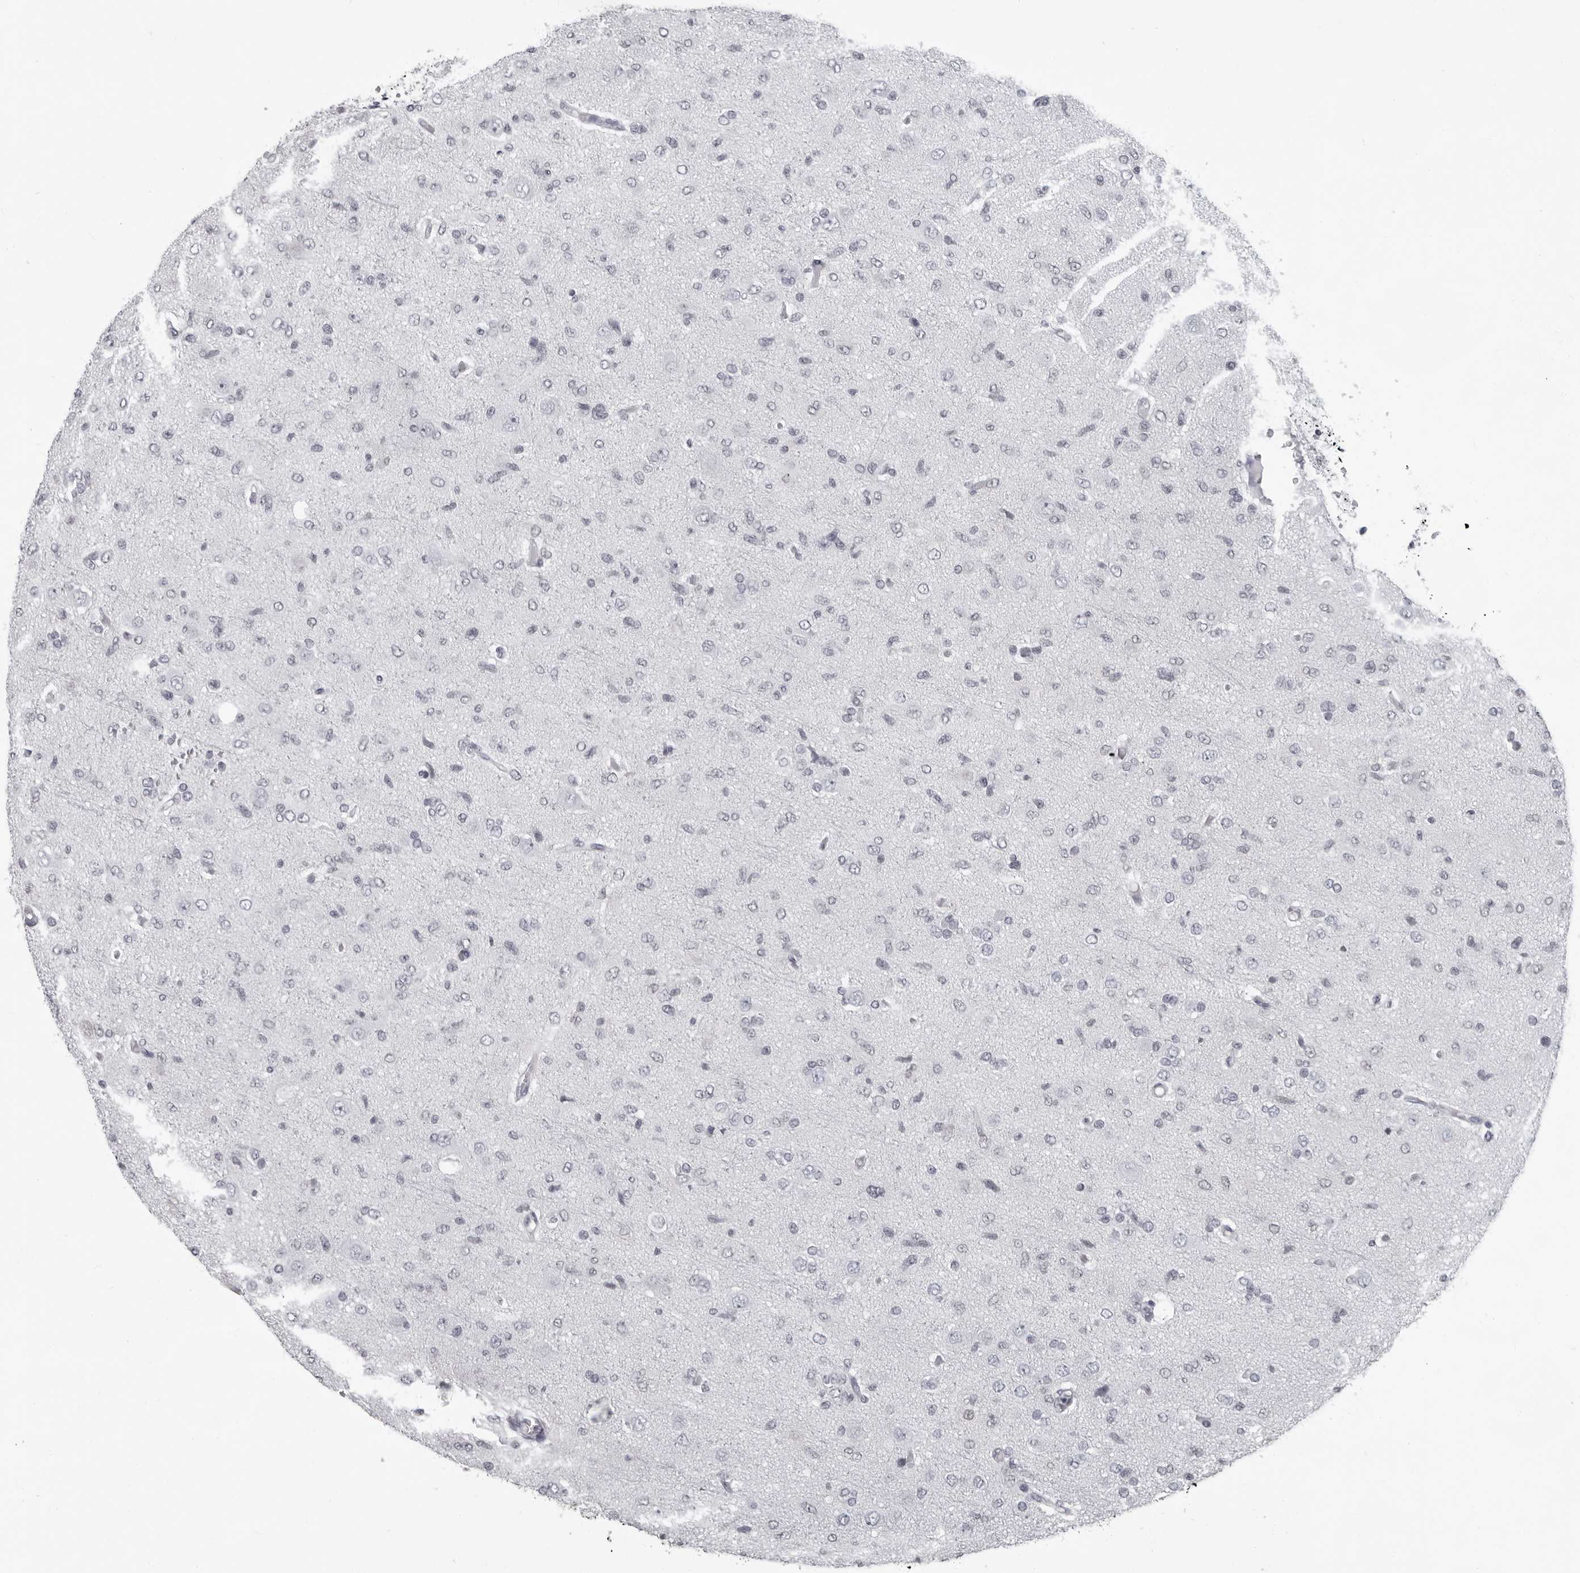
{"staining": {"intensity": "negative", "quantity": "none", "location": "none"}, "tissue": "glioma", "cell_type": "Tumor cells", "image_type": "cancer", "snomed": [{"axis": "morphology", "description": "Glioma, malignant, High grade"}, {"axis": "topography", "description": "Brain"}], "caption": "Immunohistochemistry (IHC) micrograph of malignant glioma (high-grade) stained for a protein (brown), which shows no staining in tumor cells.", "gene": "LZIC", "patient": {"sex": "female", "age": 59}}